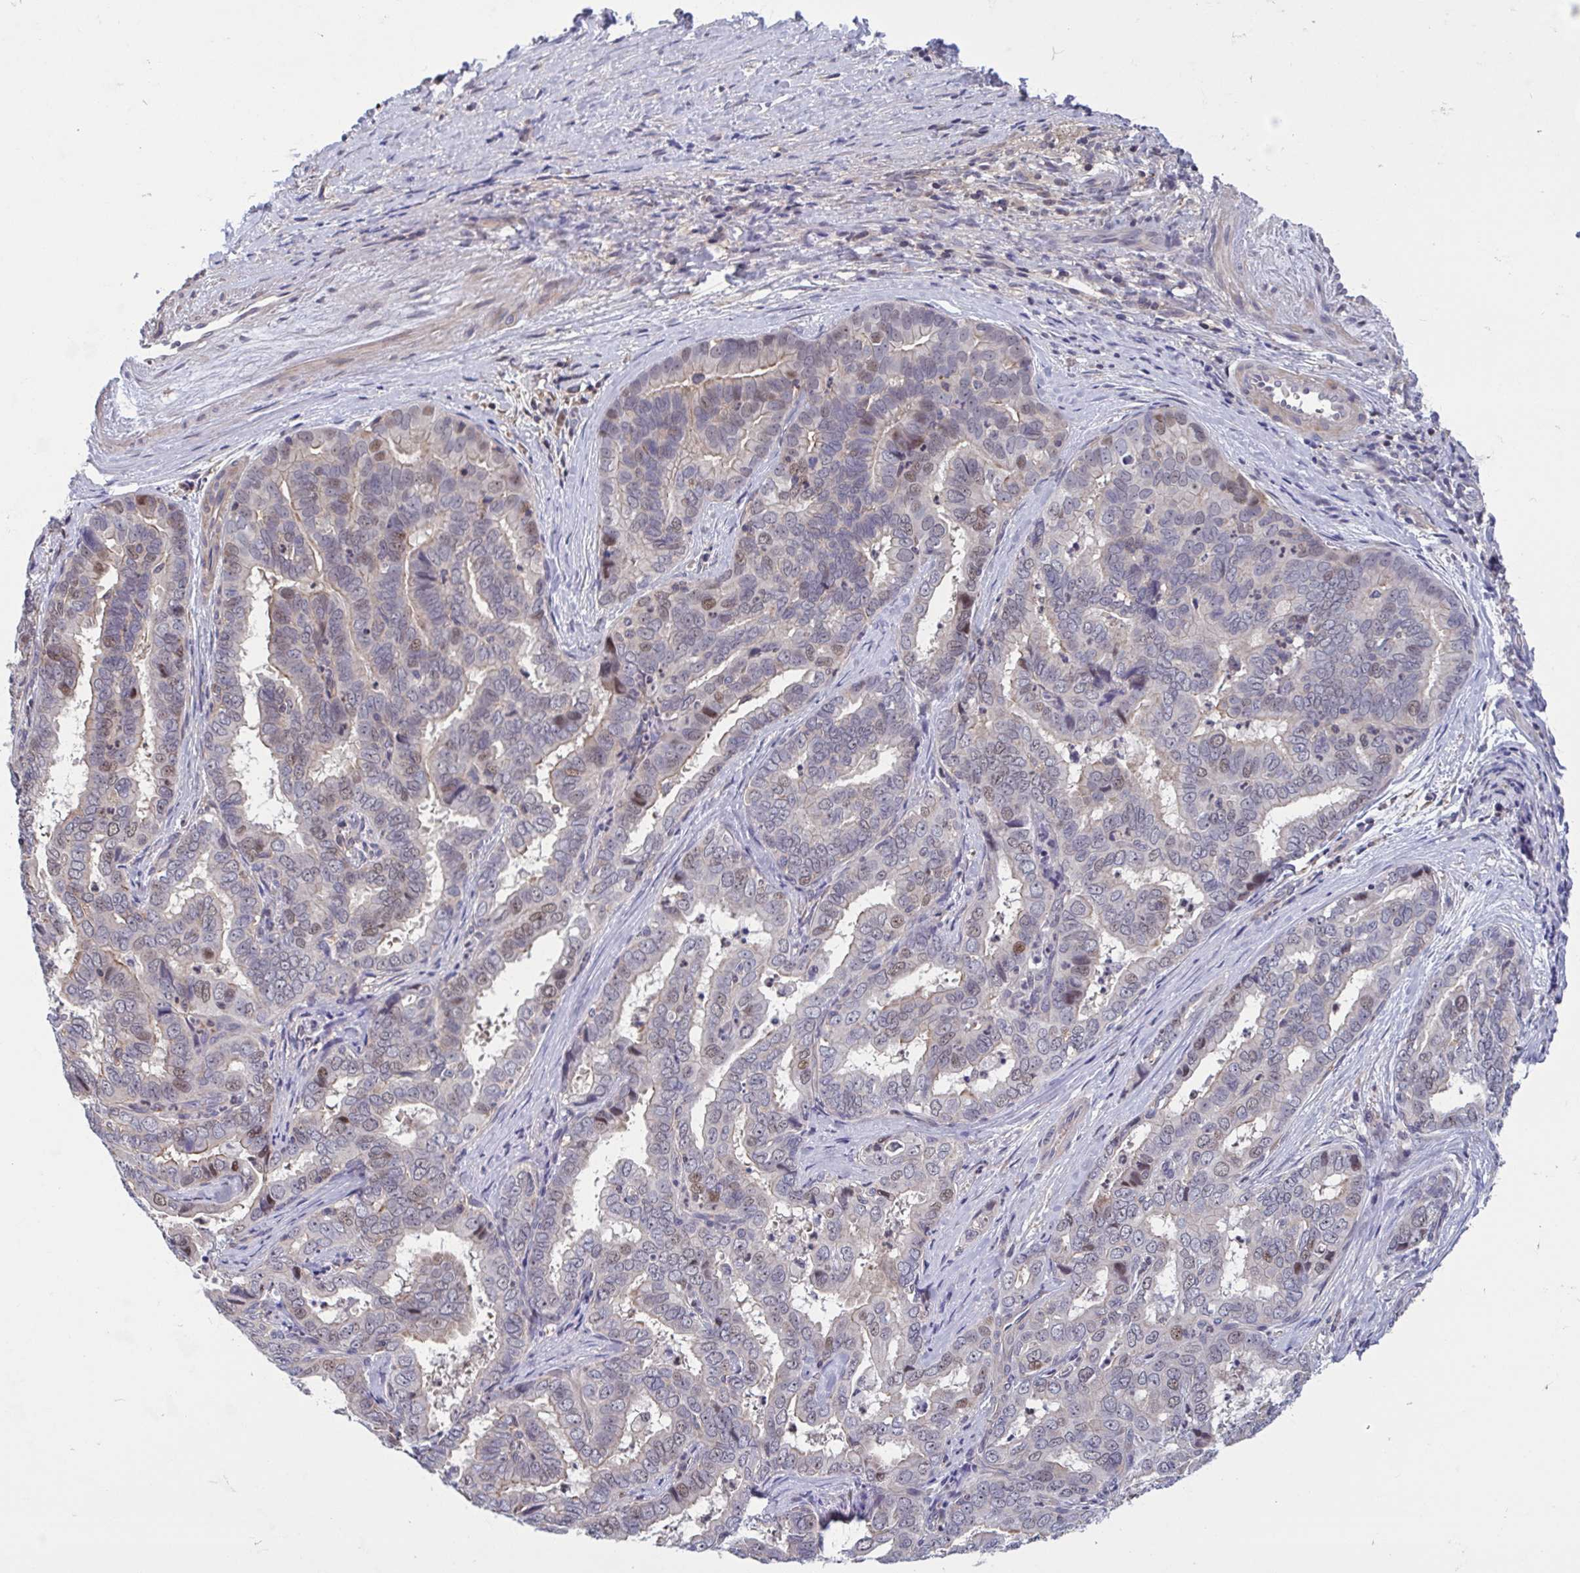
{"staining": {"intensity": "weak", "quantity": "<25%", "location": "nuclear"}, "tissue": "liver cancer", "cell_type": "Tumor cells", "image_type": "cancer", "snomed": [{"axis": "morphology", "description": "Cholangiocarcinoma"}, {"axis": "topography", "description": "Liver"}], "caption": "Immunohistochemistry (IHC) micrograph of human liver cancer (cholangiocarcinoma) stained for a protein (brown), which reveals no staining in tumor cells. (Stains: DAB (3,3'-diaminobenzidine) immunohistochemistry (IHC) with hematoxylin counter stain, Microscopy: brightfield microscopy at high magnification).", "gene": "LRRC38", "patient": {"sex": "female", "age": 64}}